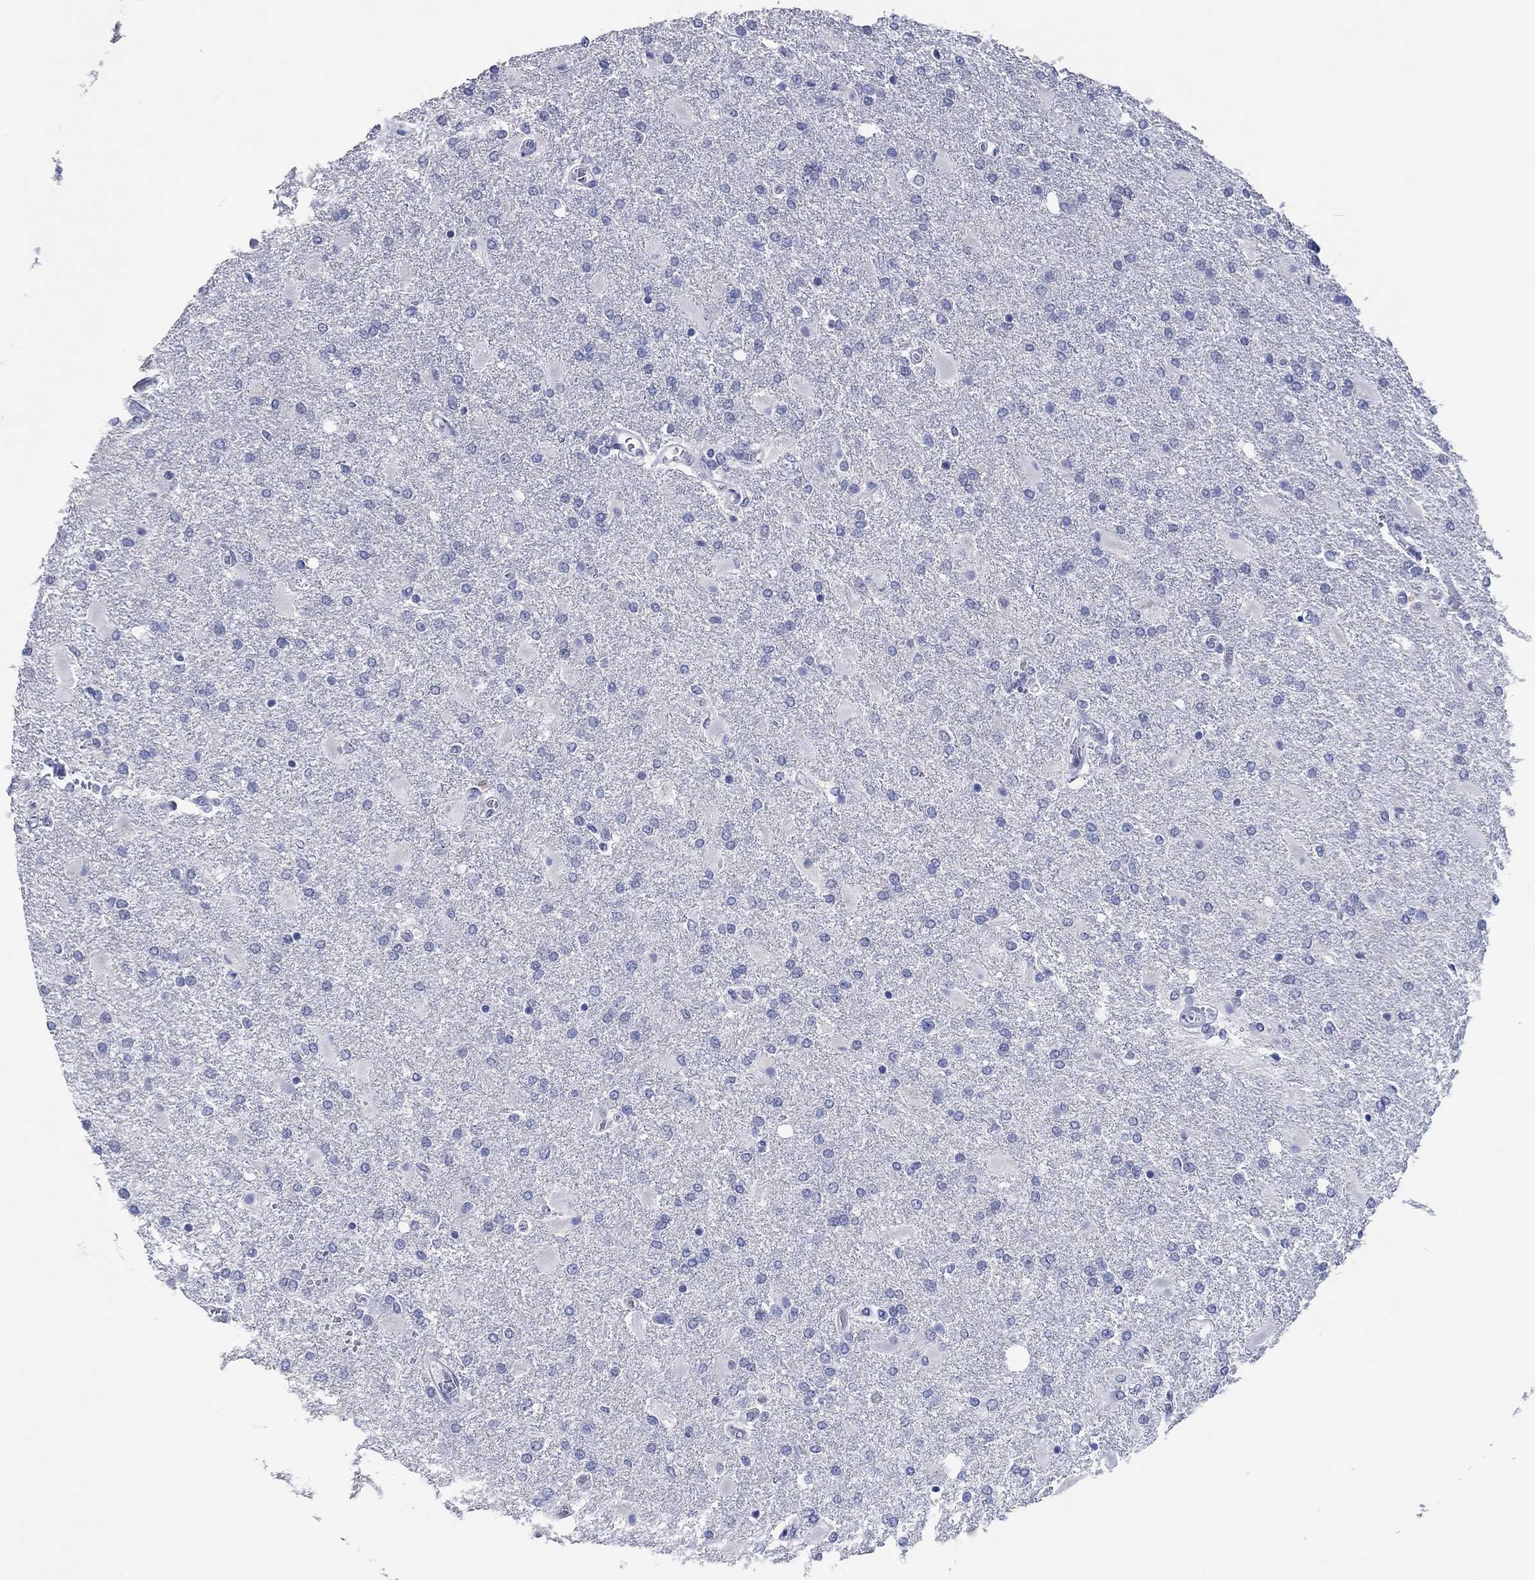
{"staining": {"intensity": "negative", "quantity": "none", "location": "none"}, "tissue": "glioma", "cell_type": "Tumor cells", "image_type": "cancer", "snomed": [{"axis": "morphology", "description": "Glioma, malignant, High grade"}, {"axis": "topography", "description": "Cerebral cortex"}], "caption": "Tumor cells are negative for brown protein staining in malignant high-grade glioma.", "gene": "POU5F1", "patient": {"sex": "male", "age": 79}}